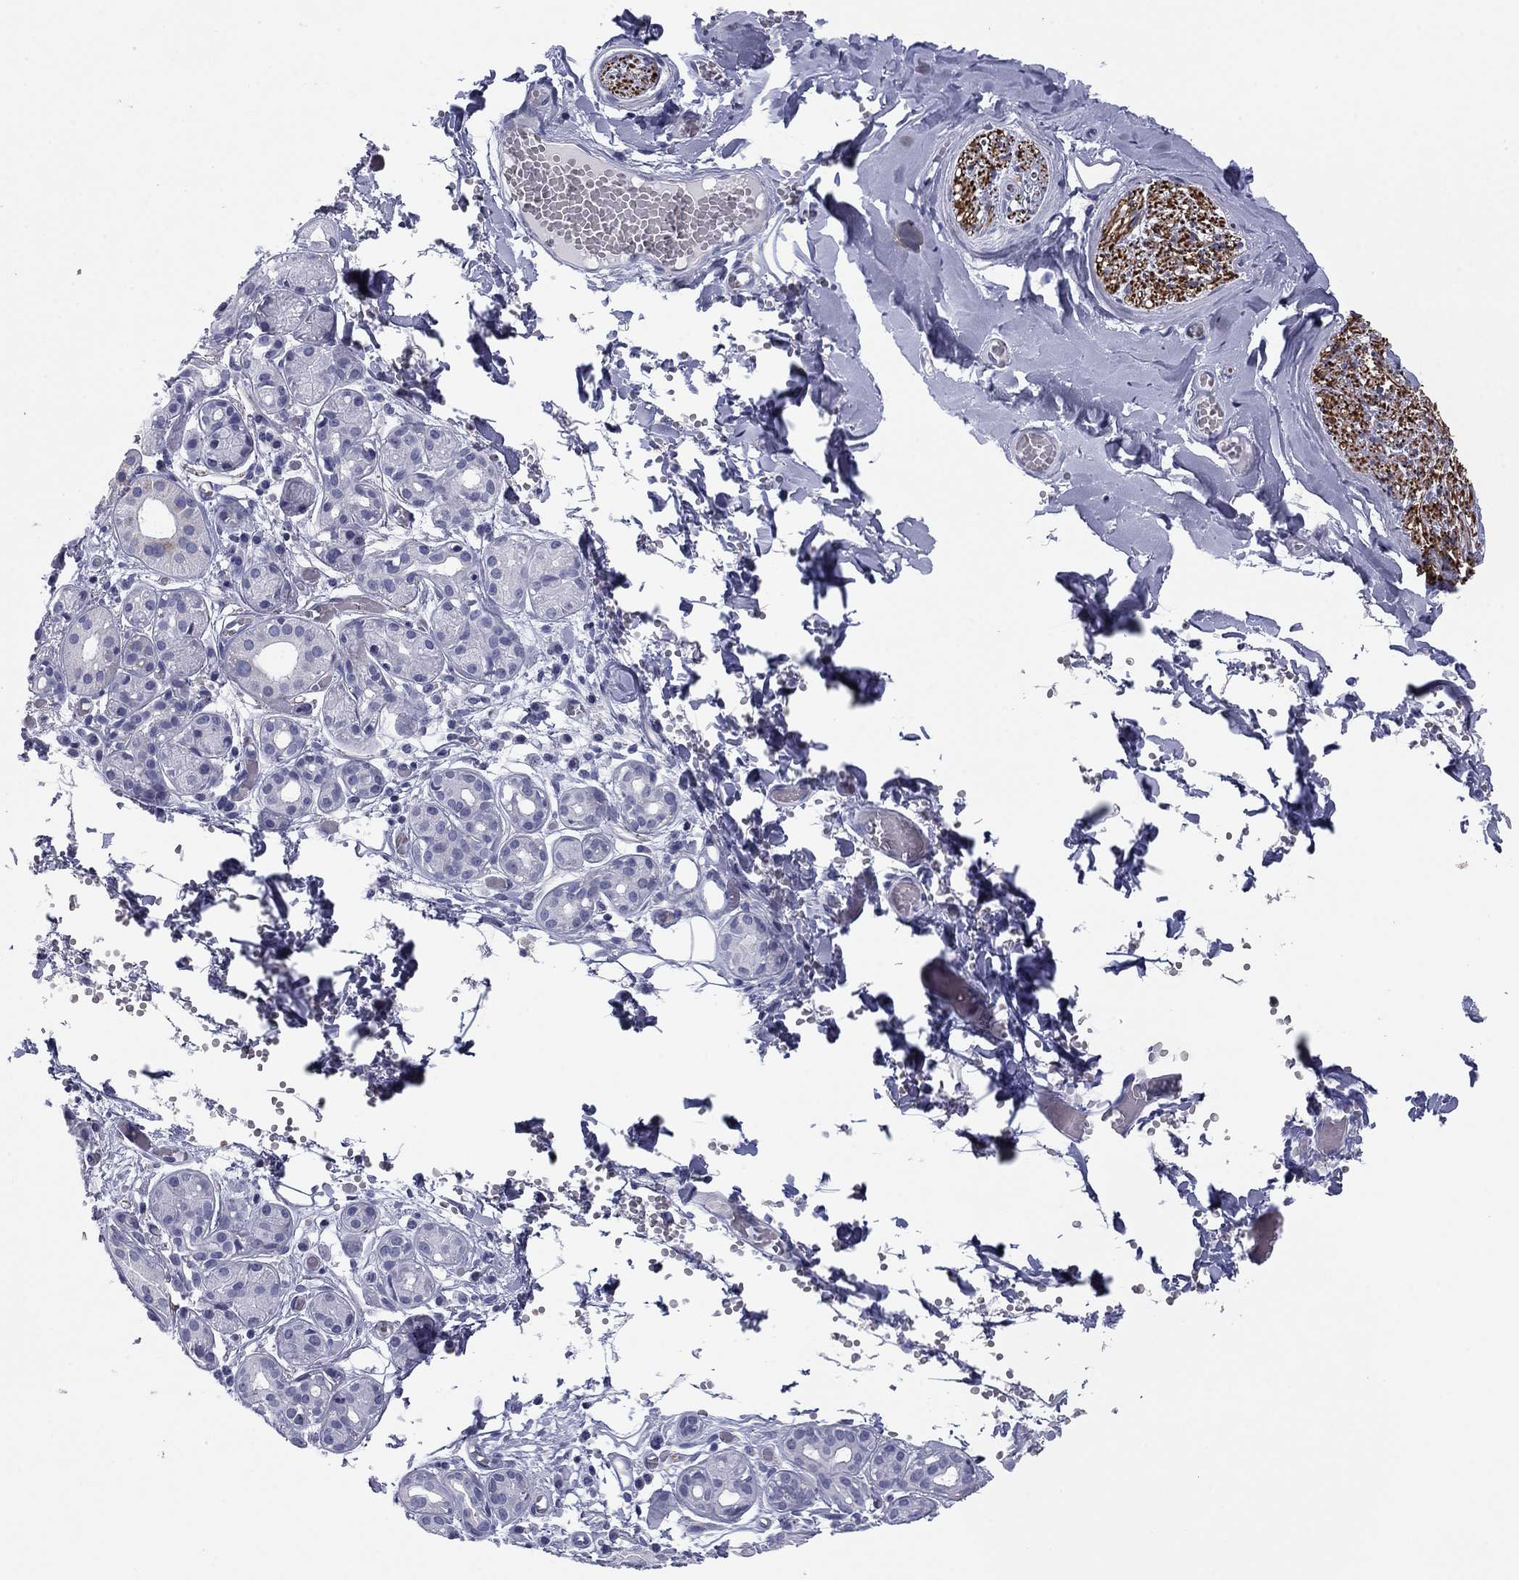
{"staining": {"intensity": "negative", "quantity": "none", "location": "none"}, "tissue": "salivary gland", "cell_type": "Glandular cells", "image_type": "normal", "snomed": [{"axis": "morphology", "description": "Normal tissue, NOS"}, {"axis": "topography", "description": "Salivary gland"}, {"axis": "topography", "description": "Peripheral nerve tissue"}], "caption": "Immunohistochemistry micrograph of unremarkable human salivary gland stained for a protein (brown), which reveals no expression in glandular cells.", "gene": "PRPH", "patient": {"sex": "male", "age": 71}}